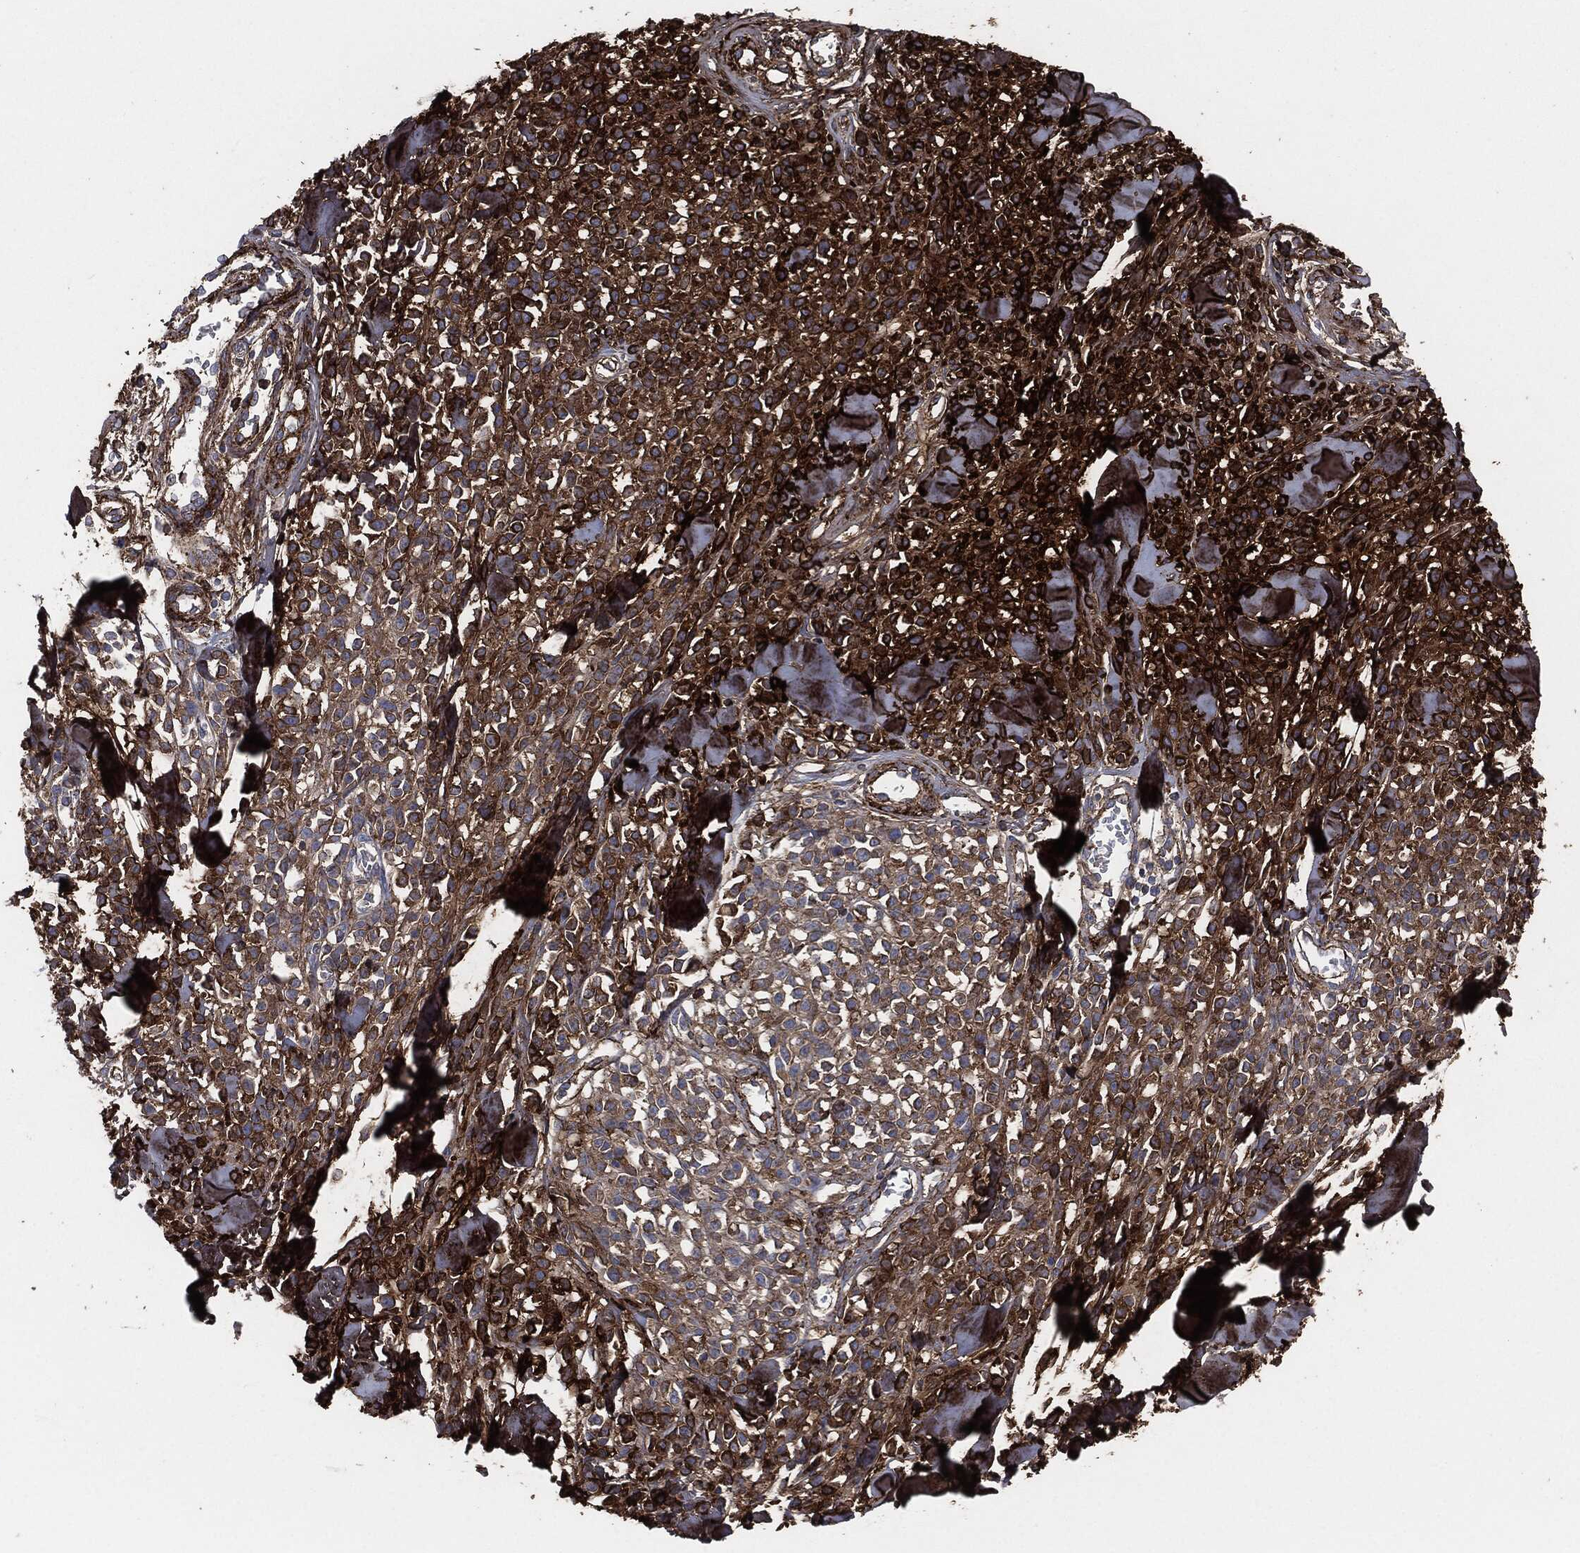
{"staining": {"intensity": "strong", "quantity": ">75%", "location": "cytoplasmic/membranous"}, "tissue": "melanoma", "cell_type": "Tumor cells", "image_type": "cancer", "snomed": [{"axis": "morphology", "description": "Malignant melanoma, NOS"}, {"axis": "topography", "description": "Skin"}, {"axis": "topography", "description": "Skin of trunk"}], "caption": "Immunohistochemistry image of neoplastic tissue: malignant melanoma stained using IHC reveals high levels of strong protein expression localized specifically in the cytoplasmic/membranous of tumor cells, appearing as a cytoplasmic/membranous brown color.", "gene": "APOB", "patient": {"sex": "male", "age": 74}}